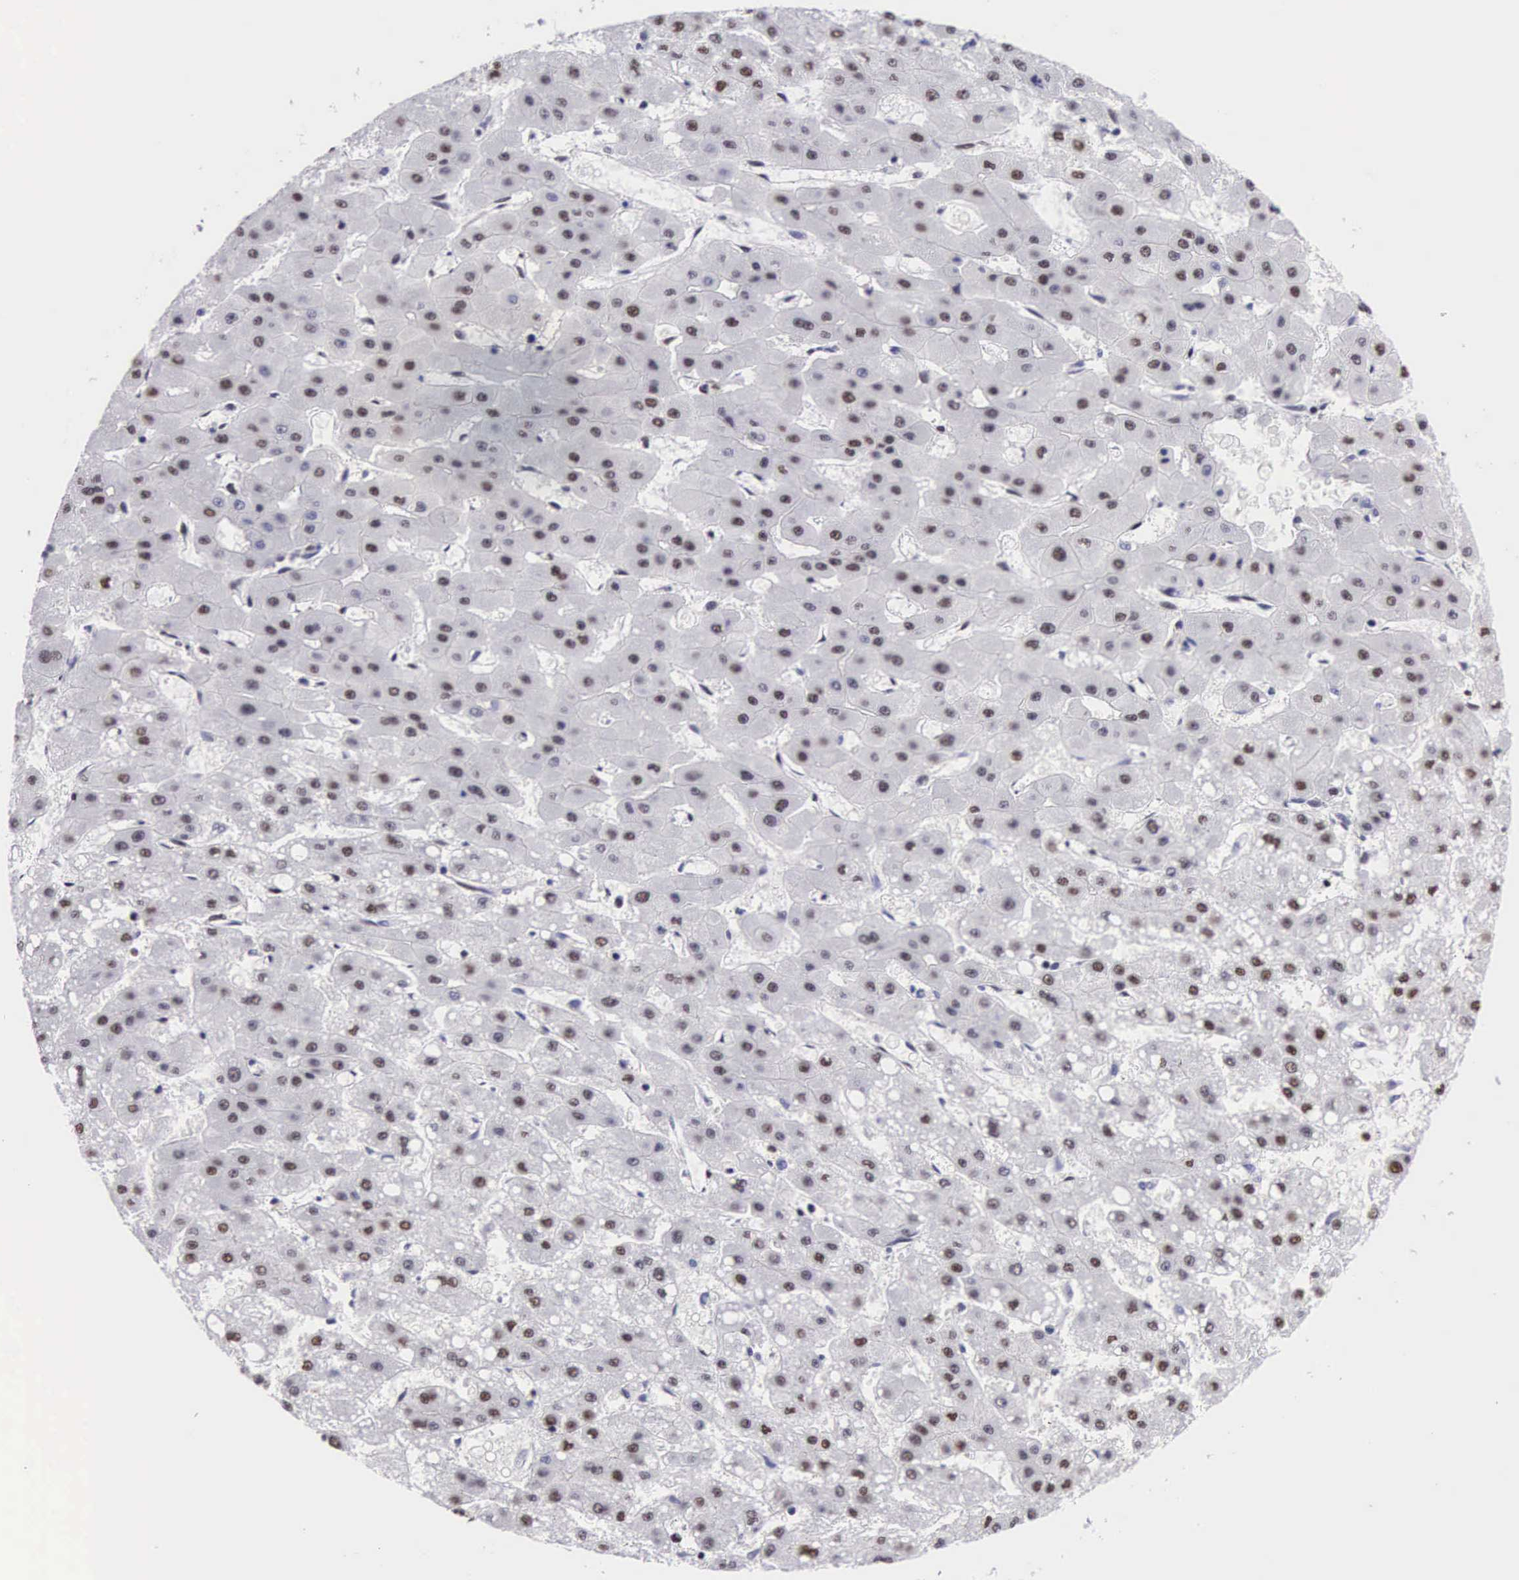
{"staining": {"intensity": "moderate", "quantity": ">75%", "location": "nuclear"}, "tissue": "liver cancer", "cell_type": "Tumor cells", "image_type": "cancer", "snomed": [{"axis": "morphology", "description": "Carcinoma, Hepatocellular, NOS"}, {"axis": "topography", "description": "Liver"}], "caption": "Tumor cells exhibit medium levels of moderate nuclear staining in about >75% of cells in human liver cancer (hepatocellular carcinoma).", "gene": "SF3A1", "patient": {"sex": "female", "age": 52}}